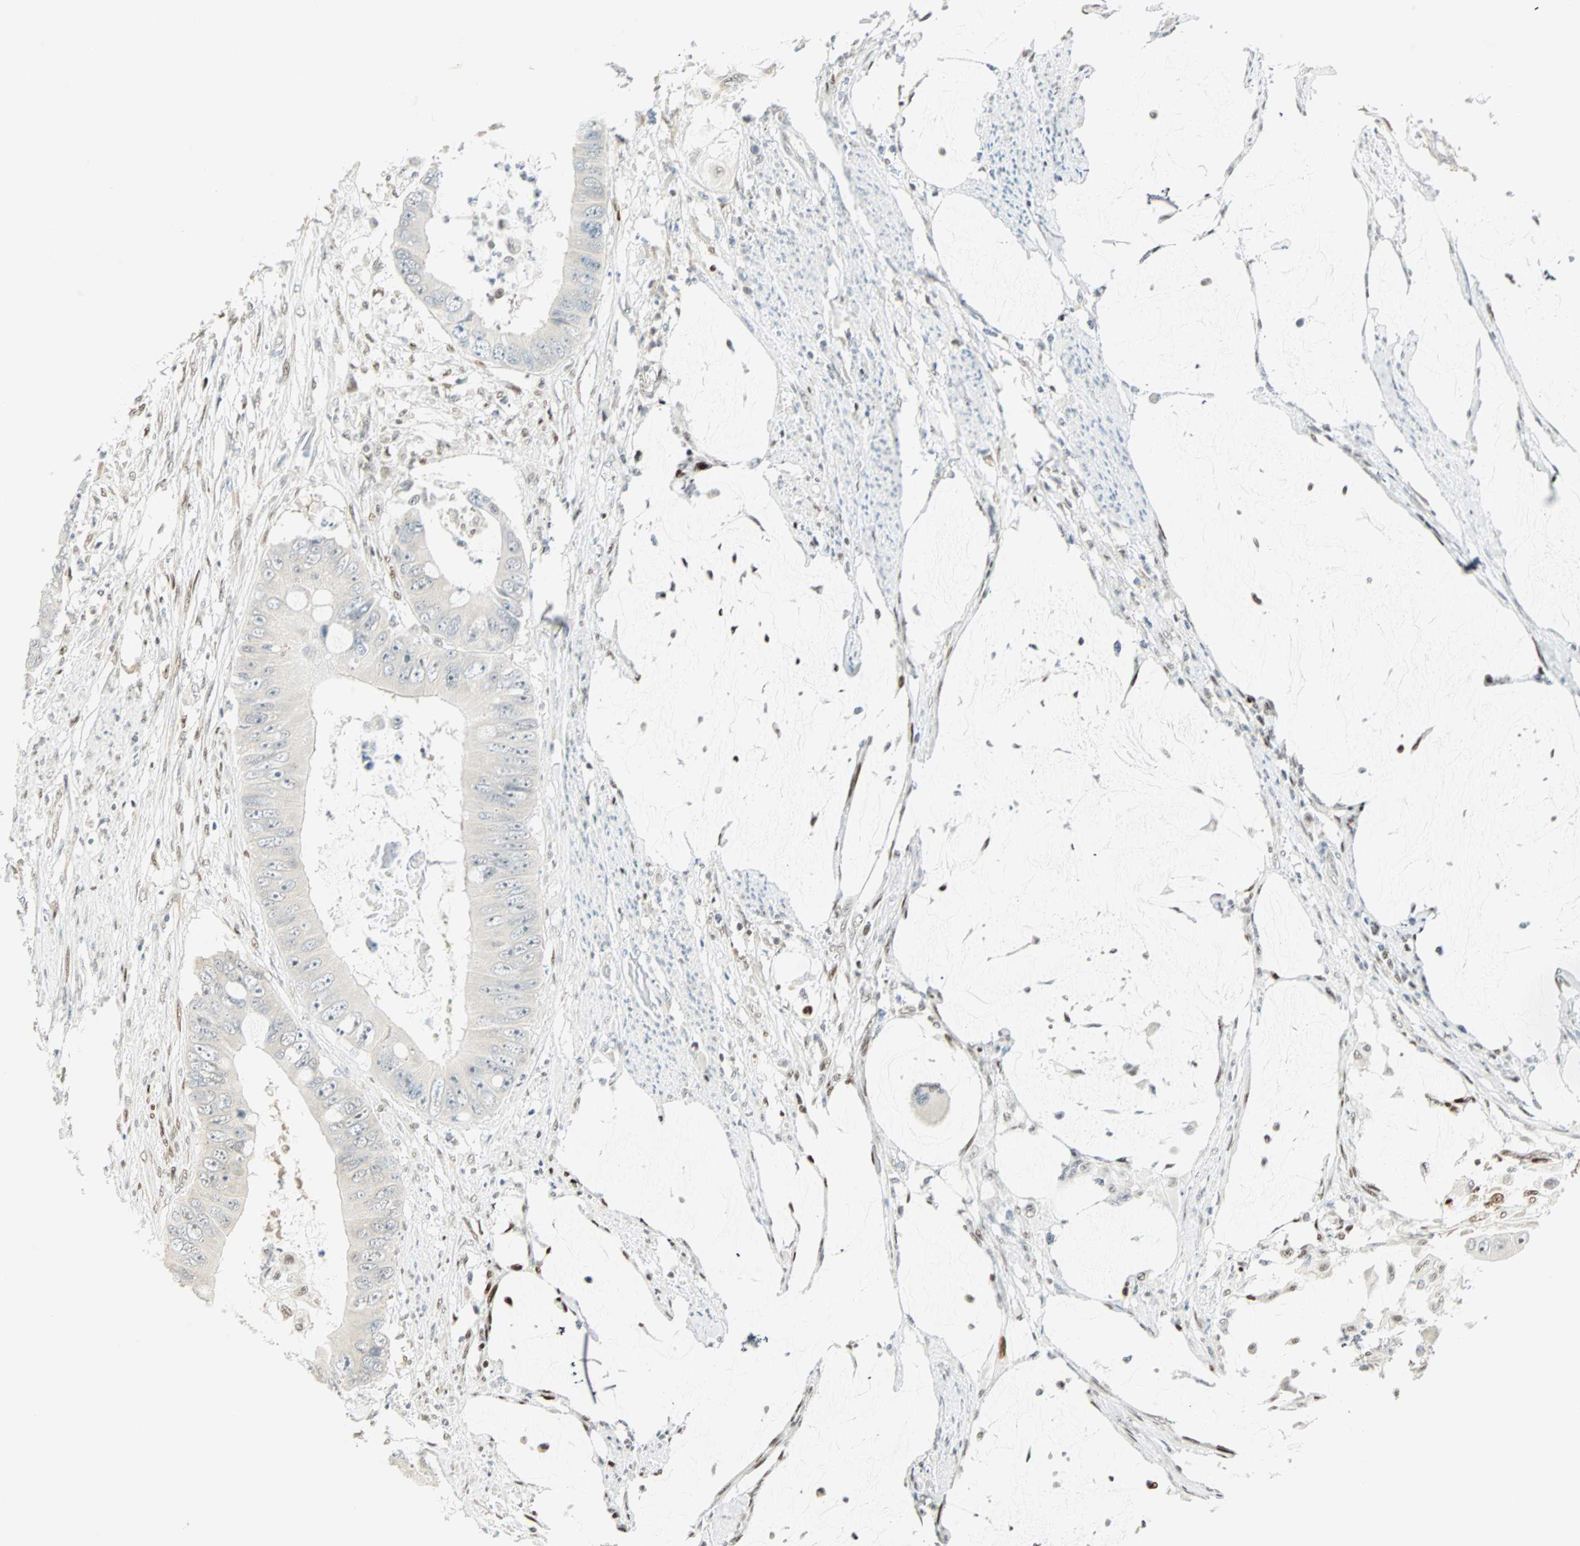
{"staining": {"intensity": "negative", "quantity": "none", "location": "none"}, "tissue": "colorectal cancer", "cell_type": "Tumor cells", "image_type": "cancer", "snomed": [{"axis": "morphology", "description": "Adenocarcinoma, NOS"}, {"axis": "topography", "description": "Rectum"}], "caption": "An IHC image of colorectal cancer is shown. There is no staining in tumor cells of colorectal cancer.", "gene": "MSX2", "patient": {"sex": "female", "age": 77}}